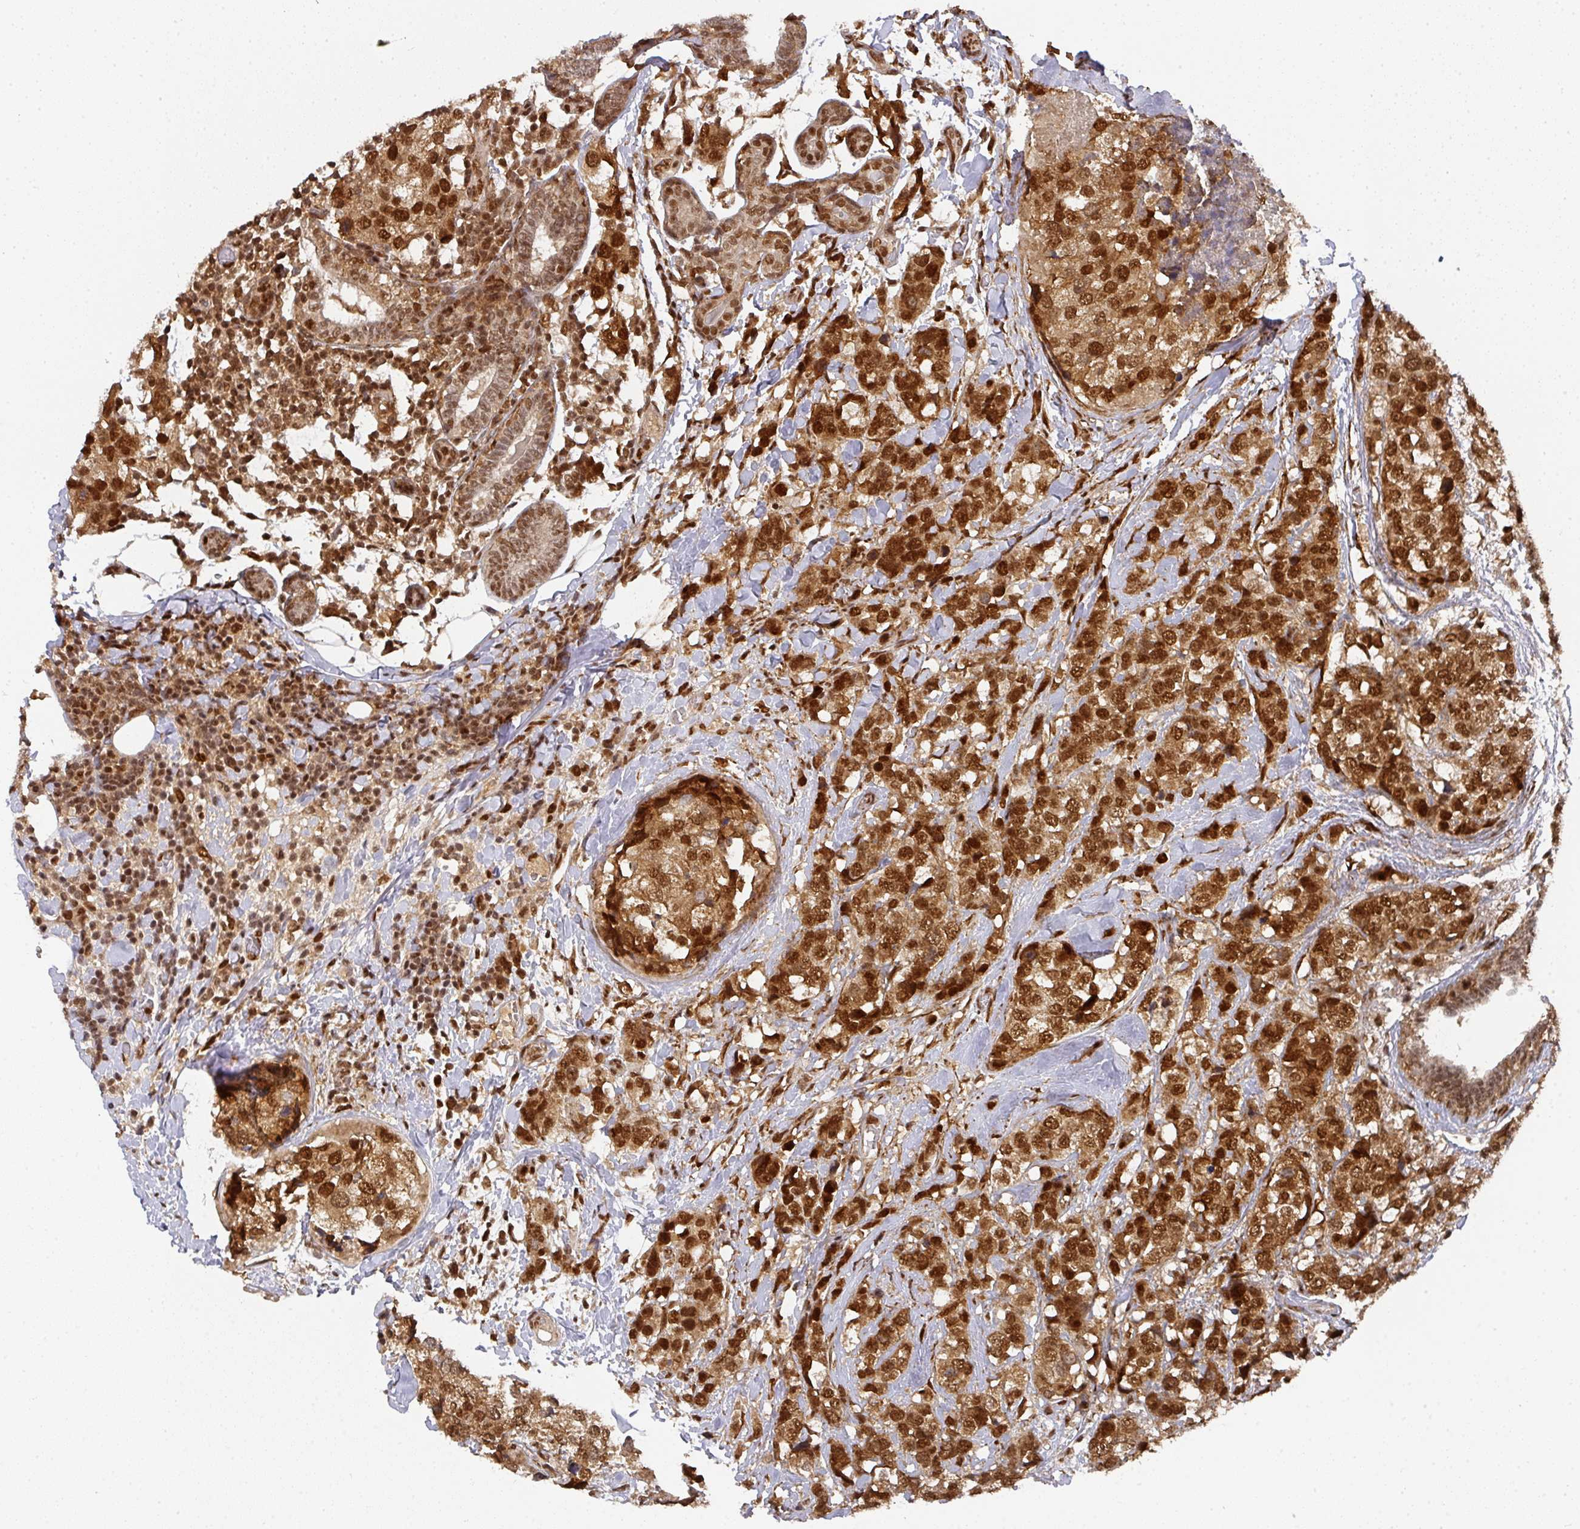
{"staining": {"intensity": "strong", "quantity": ">75%", "location": "cytoplasmic/membranous,nuclear"}, "tissue": "breast cancer", "cell_type": "Tumor cells", "image_type": "cancer", "snomed": [{"axis": "morphology", "description": "Lobular carcinoma"}, {"axis": "topography", "description": "Breast"}], "caption": "Protein staining of breast cancer tissue shows strong cytoplasmic/membranous and nuclear expression in about >75% of tumor cells.", "gene": "DIDO1", "patient": {"sex": "female", "age": 59}}